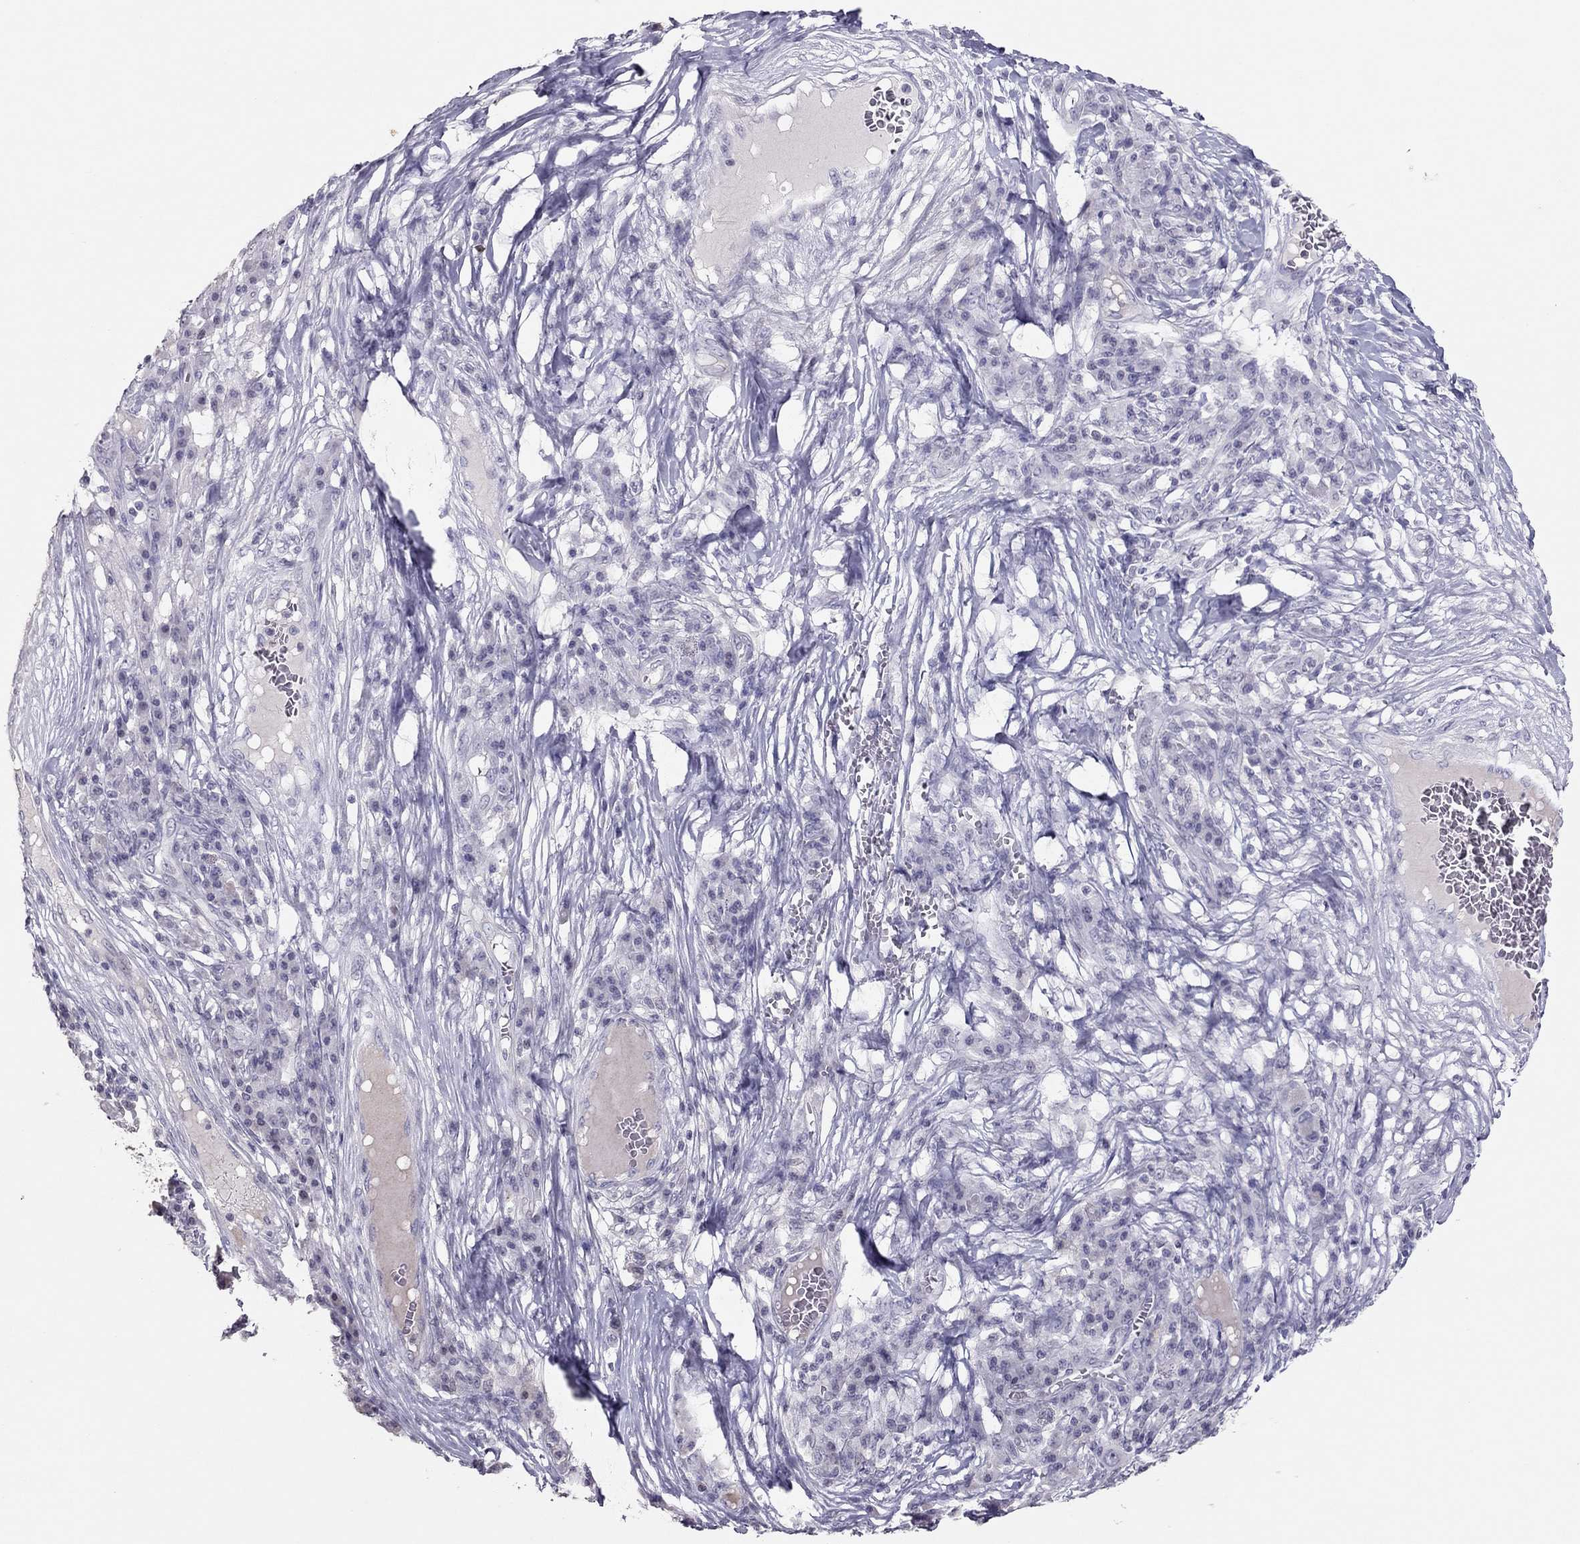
{"staining": {"intensity": "negative", "quantity": "none", "location": "none"}, "tissue": "melanoma", "cell_type": "Tumor cells", "image_type": "cancer", "snomed": [{"axis": "morphology", "description": "Malignant melanoma, NOS"}, {"axis": "topography", "description": "Skin"}], "caption": "High magnification brightfield microscopy of melanoma stained with DAB (3,3'-diaminobenzidine) (brown) and counterstained with hematoxylin (blue): tumor cells show no significant expression. The staining was performed using DAB to visualize the protein expression in brown, while the nuclei were stained in blue with hematoxylin (Magnification: 20x).", "gene": "TSHB", "patient": {"sex": "male", "age": 53}}